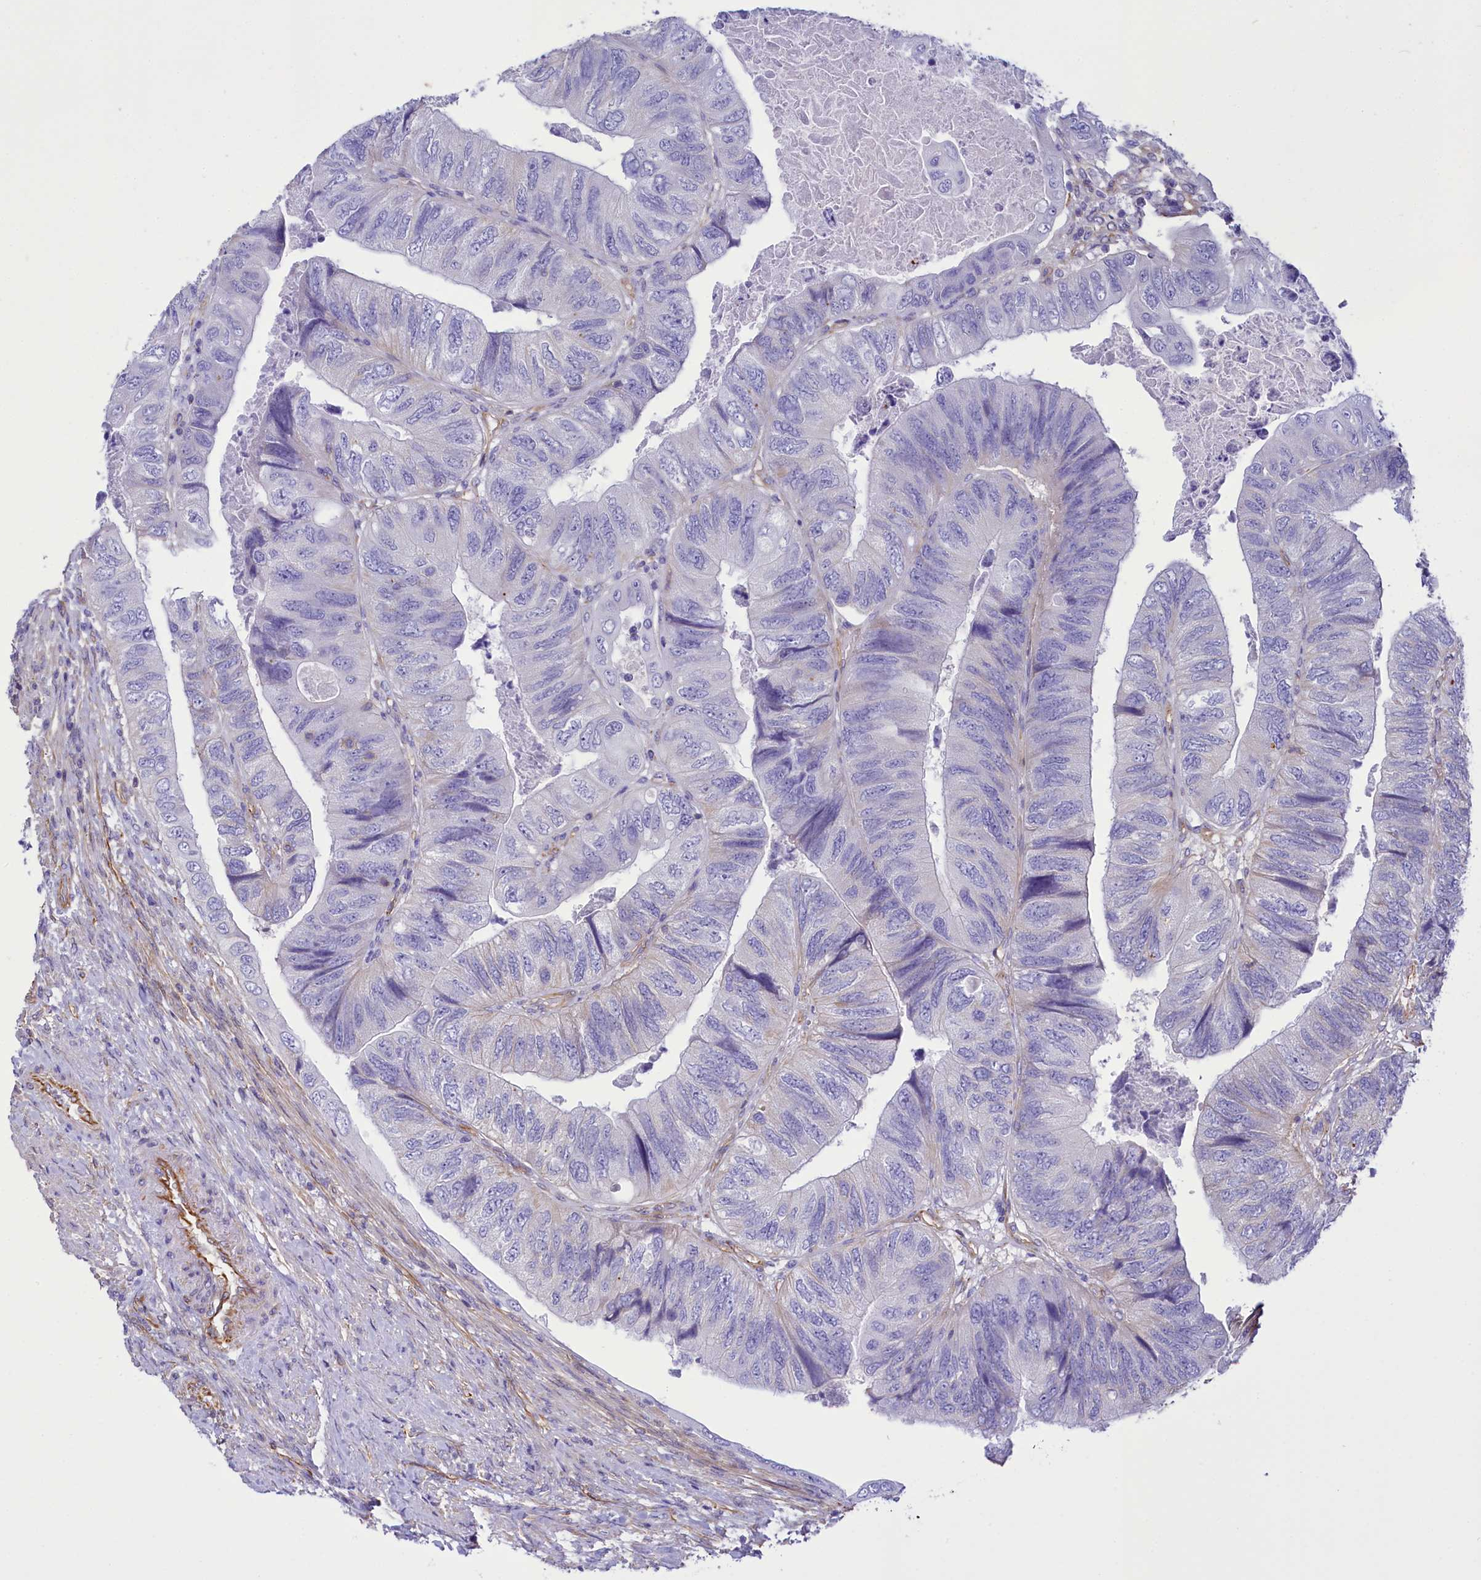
{"staining": {"intensity": "negative", "quantity": "none", "location": "none"}, "tissue": "colorectal cancer", "cell_type": "Tumor cells", "image_type": "cancer", "snomed": [{"axis": "morphology", "description": "Adenocarcinoma, NOS"}, {"axis": "topography", "description": "Rectum"}], "caption": "A histopathology image of colorectal cancer (adenocarcinoma) stained for a protein reveals no brown staining in tumor cells.", "gene": "CD99", "patient": {"sex": "male", "age": 63}}